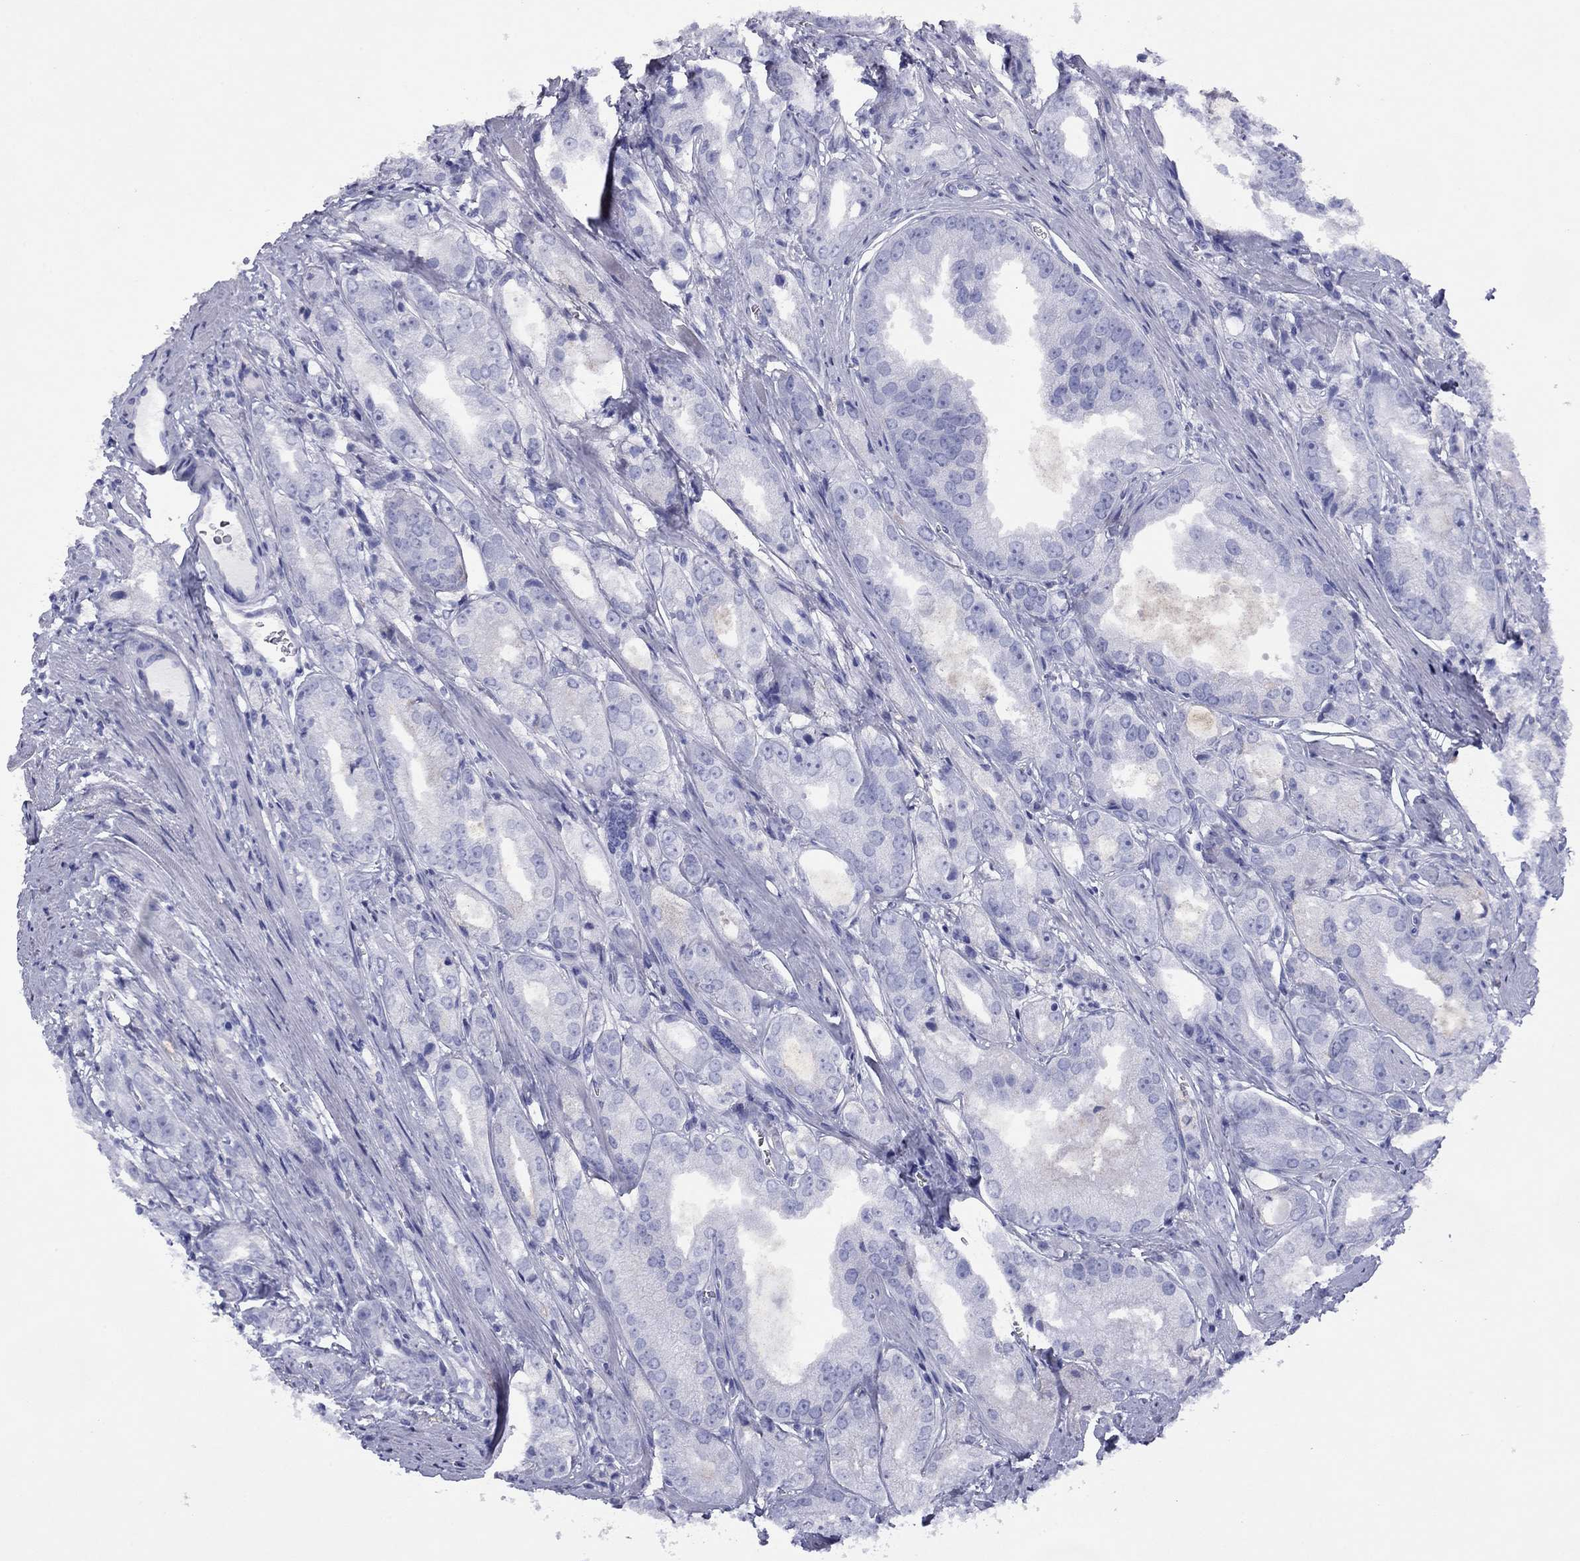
{"staining": {"intensity": "negative", "quantity": "none", "location": "none"}, "tissue": "prostate cancer", "cell_type": "Tumor cells", "image_type": "cancer", "snomed": [{"axis": "morphology", "description": "Adenocarcinoma, NOS"}, {"axis": "morphology", "description": "Adenocarcinoma, High grade"}, {"axis": "topography", "description": "Prostate"}], "caption": "There is no significant expression in tumor cells of prostate cancer.", "gene": "HAO1", "patient": {"sex": "male", "age": 70}}